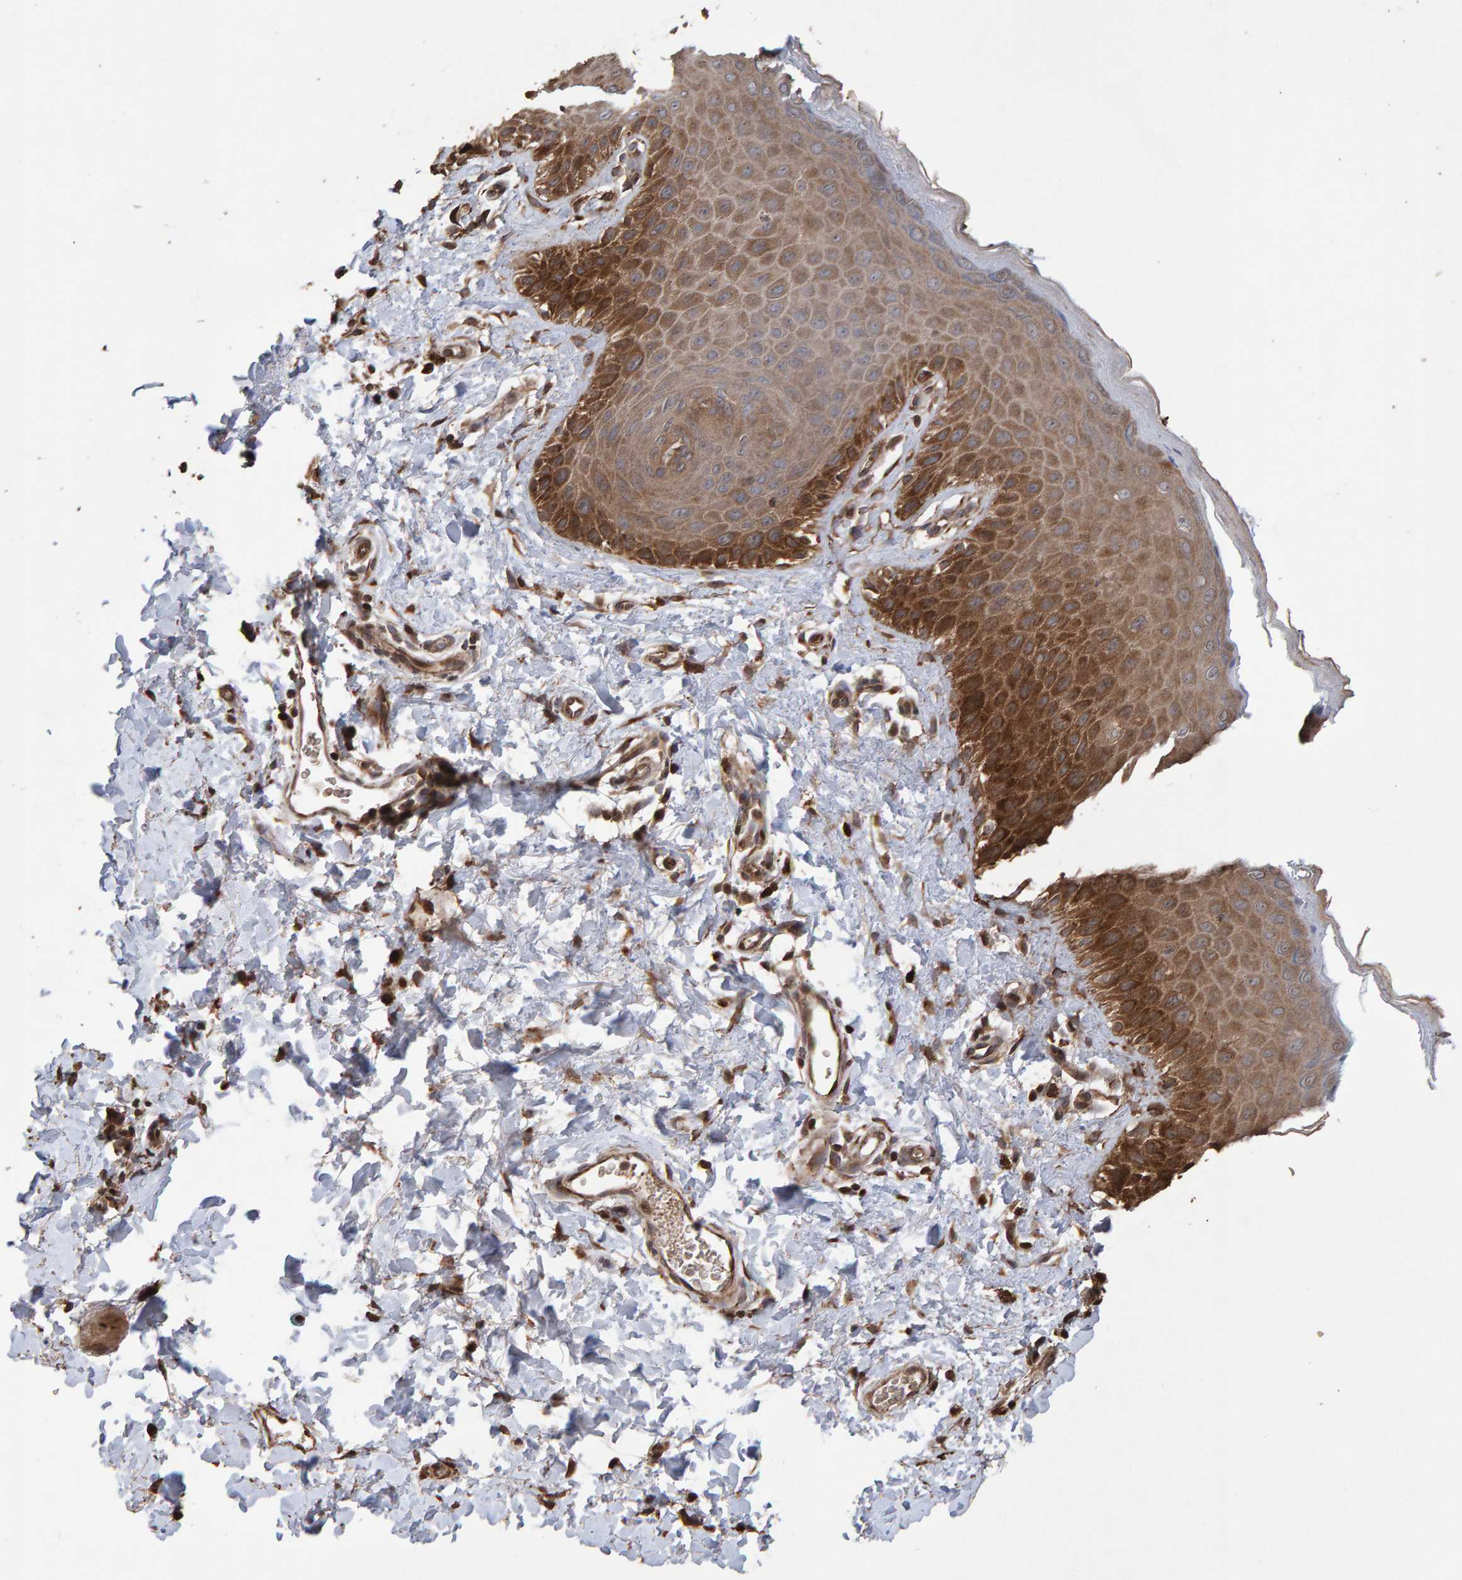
{"staining": {"intensity": "moderate", "quantity": ">75%", "location": "cytoplasmic/membranous"}, "tissue": "skin", "cell_type": "Epidermal cells", "image_type": "normal", "snomed": [{"axis": "morphology", "description": "Normal tissue, NOS"}, {"axis": "topography", "description": "Anal"}], "caption": "Protein expression by IHC shows moderate cytoplasmic/membranous staining in approximately >75% of epidermal cells in unremarkable skin.", "gene": "OSBP2", "patient": {"sex": "male", "age": 44}}